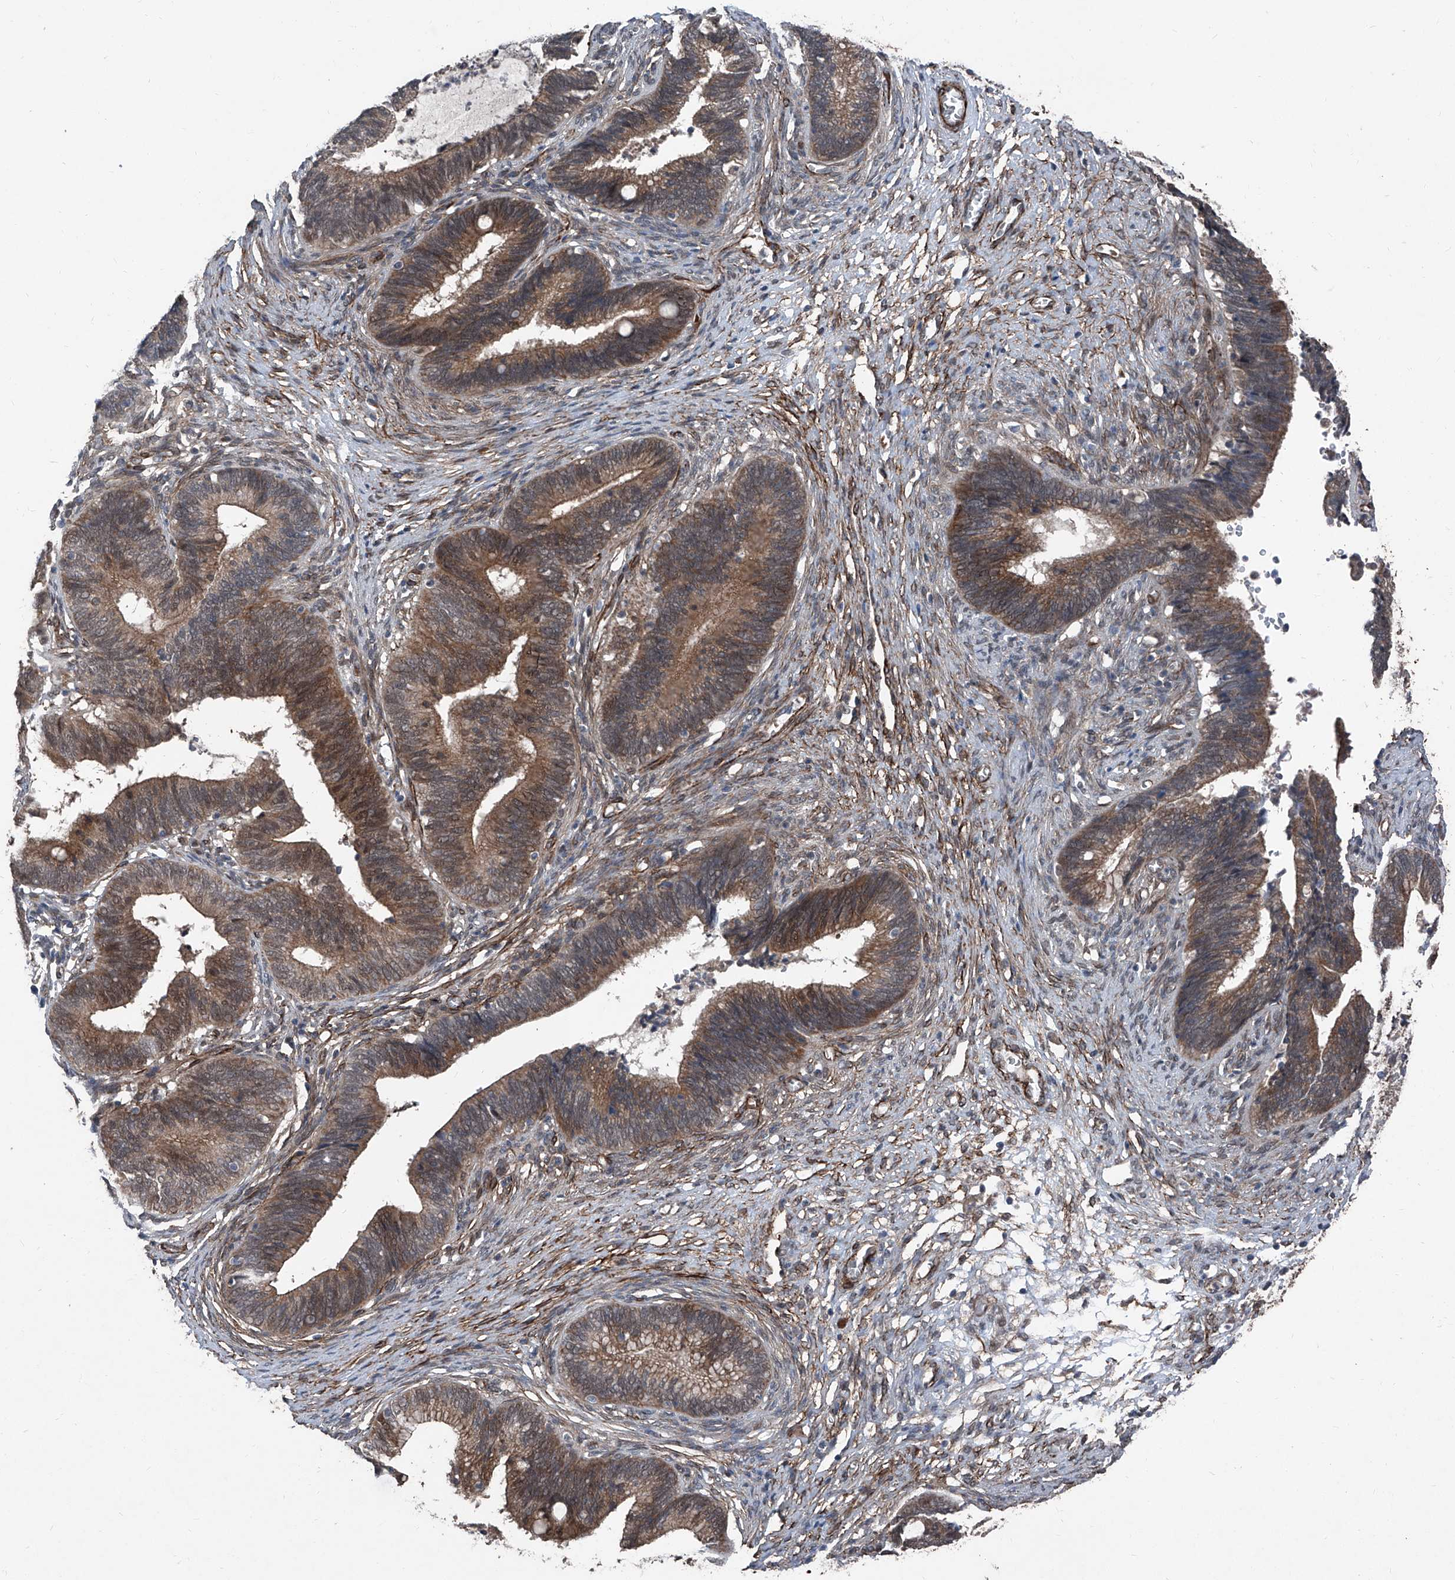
{"staining": {"intensity": "moderate", "quantity": ">75%", "location": "cytoplasmic/membranous"}, "tissue": "cervical cancer", "cell_type": "Tumor cells", "image_type": "cancer", "snomed": [{"axis": "morphology", "description": "Adenocarcinoma, NOS"}, {"axis": "topography", "description": "Cervix"}], "caption": "Moderate cytoplasmic/membranous staining for a protein is identified in about >75% of tumor cells of cervical cancer using immunohistochemistry (IHC).", "gene": "COA7", "patient": {"sex": "female", "age": 44}}